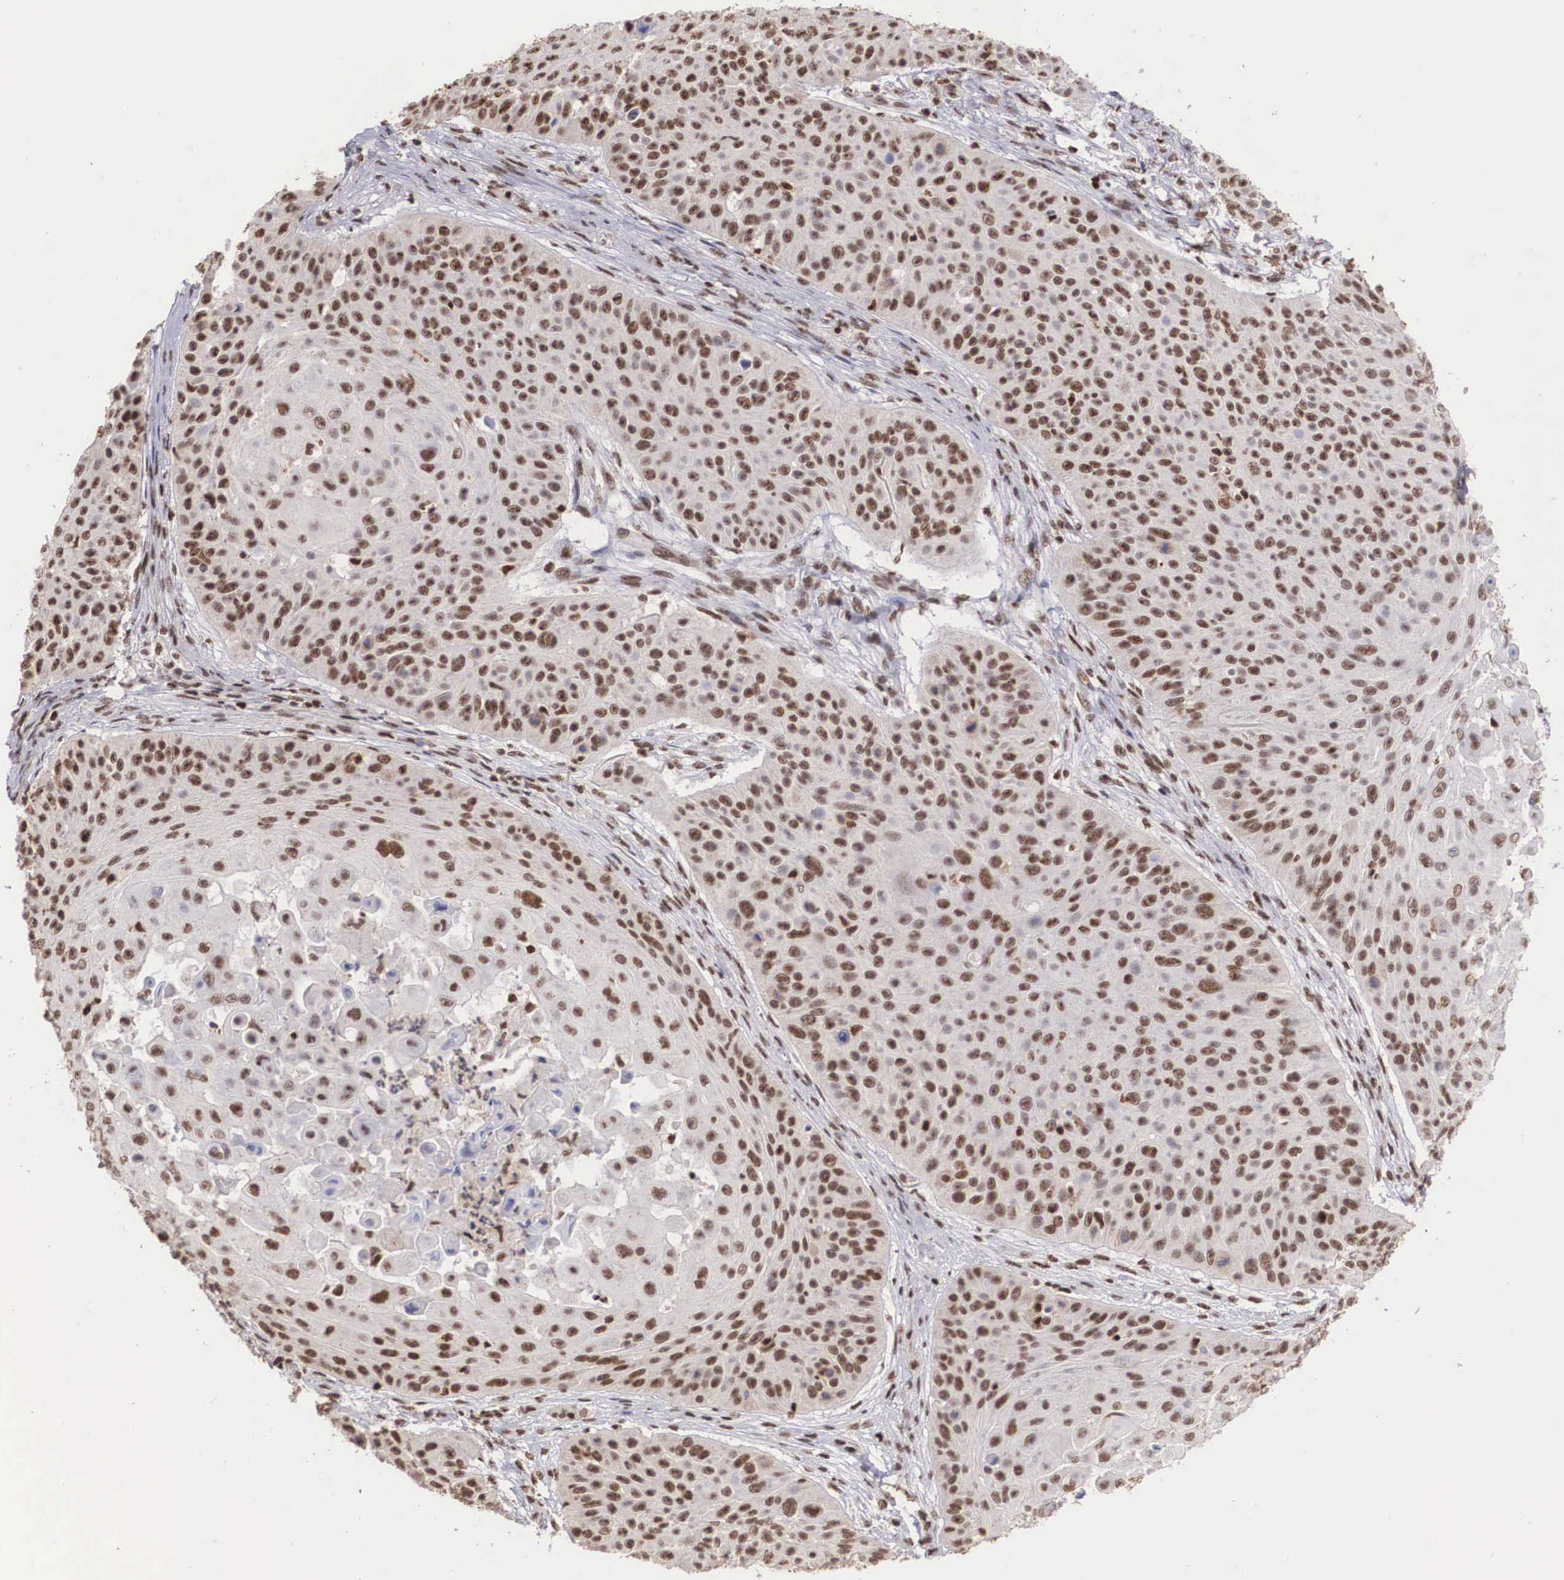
{"staining": {"intensity": "strong", "quantity": ">75%", "location": "nuclear"}, "tissue": "skin cancer", "cell_type": "Tumor cells", "image_type": "cancer", "snomed": [{"axis": "morphology", "description": "Squamous cell carcinoma, NOS"}, {"axis": "topography", "description": "Skin"}], "caption": "A high amount of strong nuclear expression is seen in about >75% of tumor cells in skin cancer tissue.", "gene": "HTATSF1", "patient": {"sex": "male", "age": 82}}